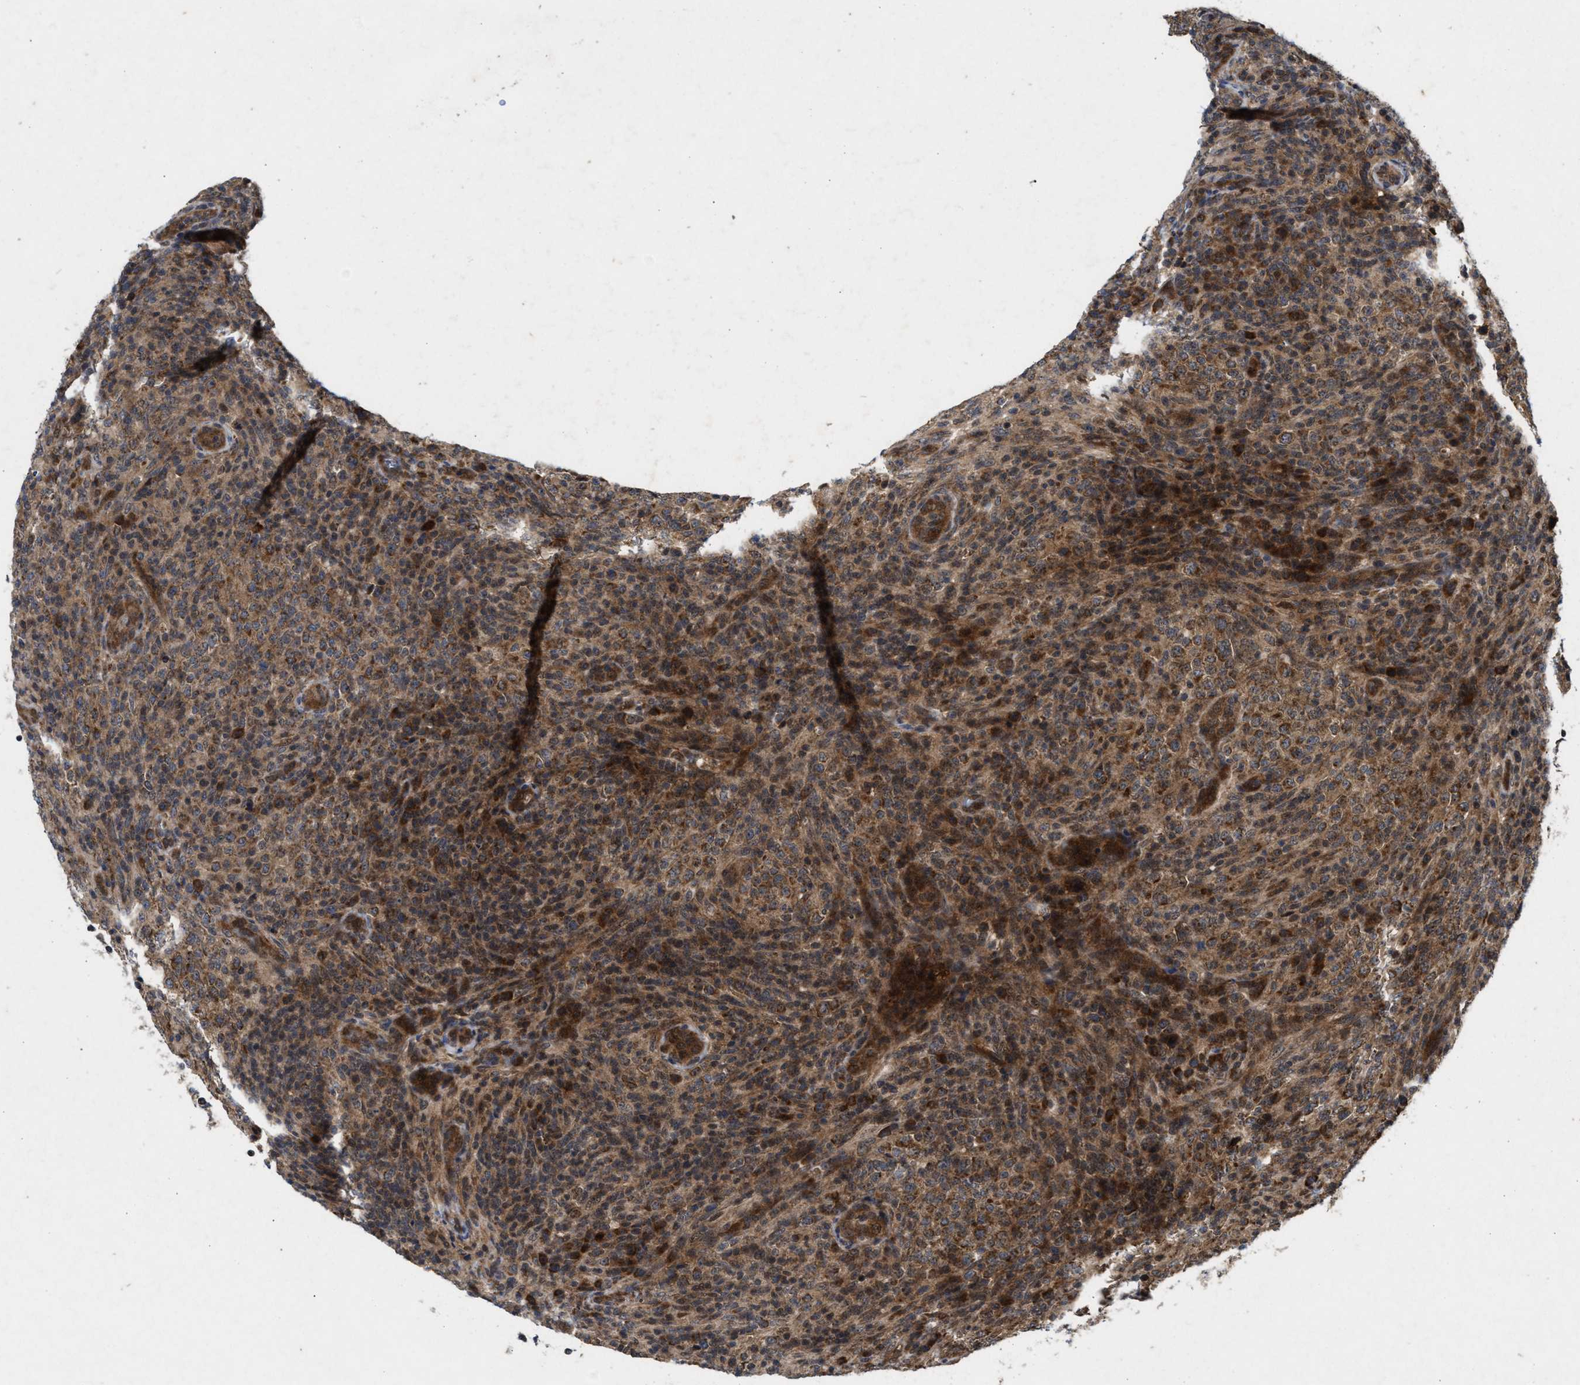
{"staining": {"intensity": "moderate", "quantity": ">75%", "location": "cytoplasmic/membranous"}, "tissue": "lymphoma", "cell_type": "Tumor cells", "image_type": "cancer", "snomed": [{"axis": "morphology", "description": "Malignant lymphoma, non-Hodgkin's type, High grade"}, {"axis": "topography", "description": "Lymph node"}], "caption": "A high-resolution photomicrograph shows immunohistochemistry staining of high-grade malignant lymphoma, non-Hodgkin's type, which displays moderate cytoplasmic/membranous positivity in about >75% of tumor cells.", "gene": "CFLAR", "patient": {"sex": "female", "age": 76}}